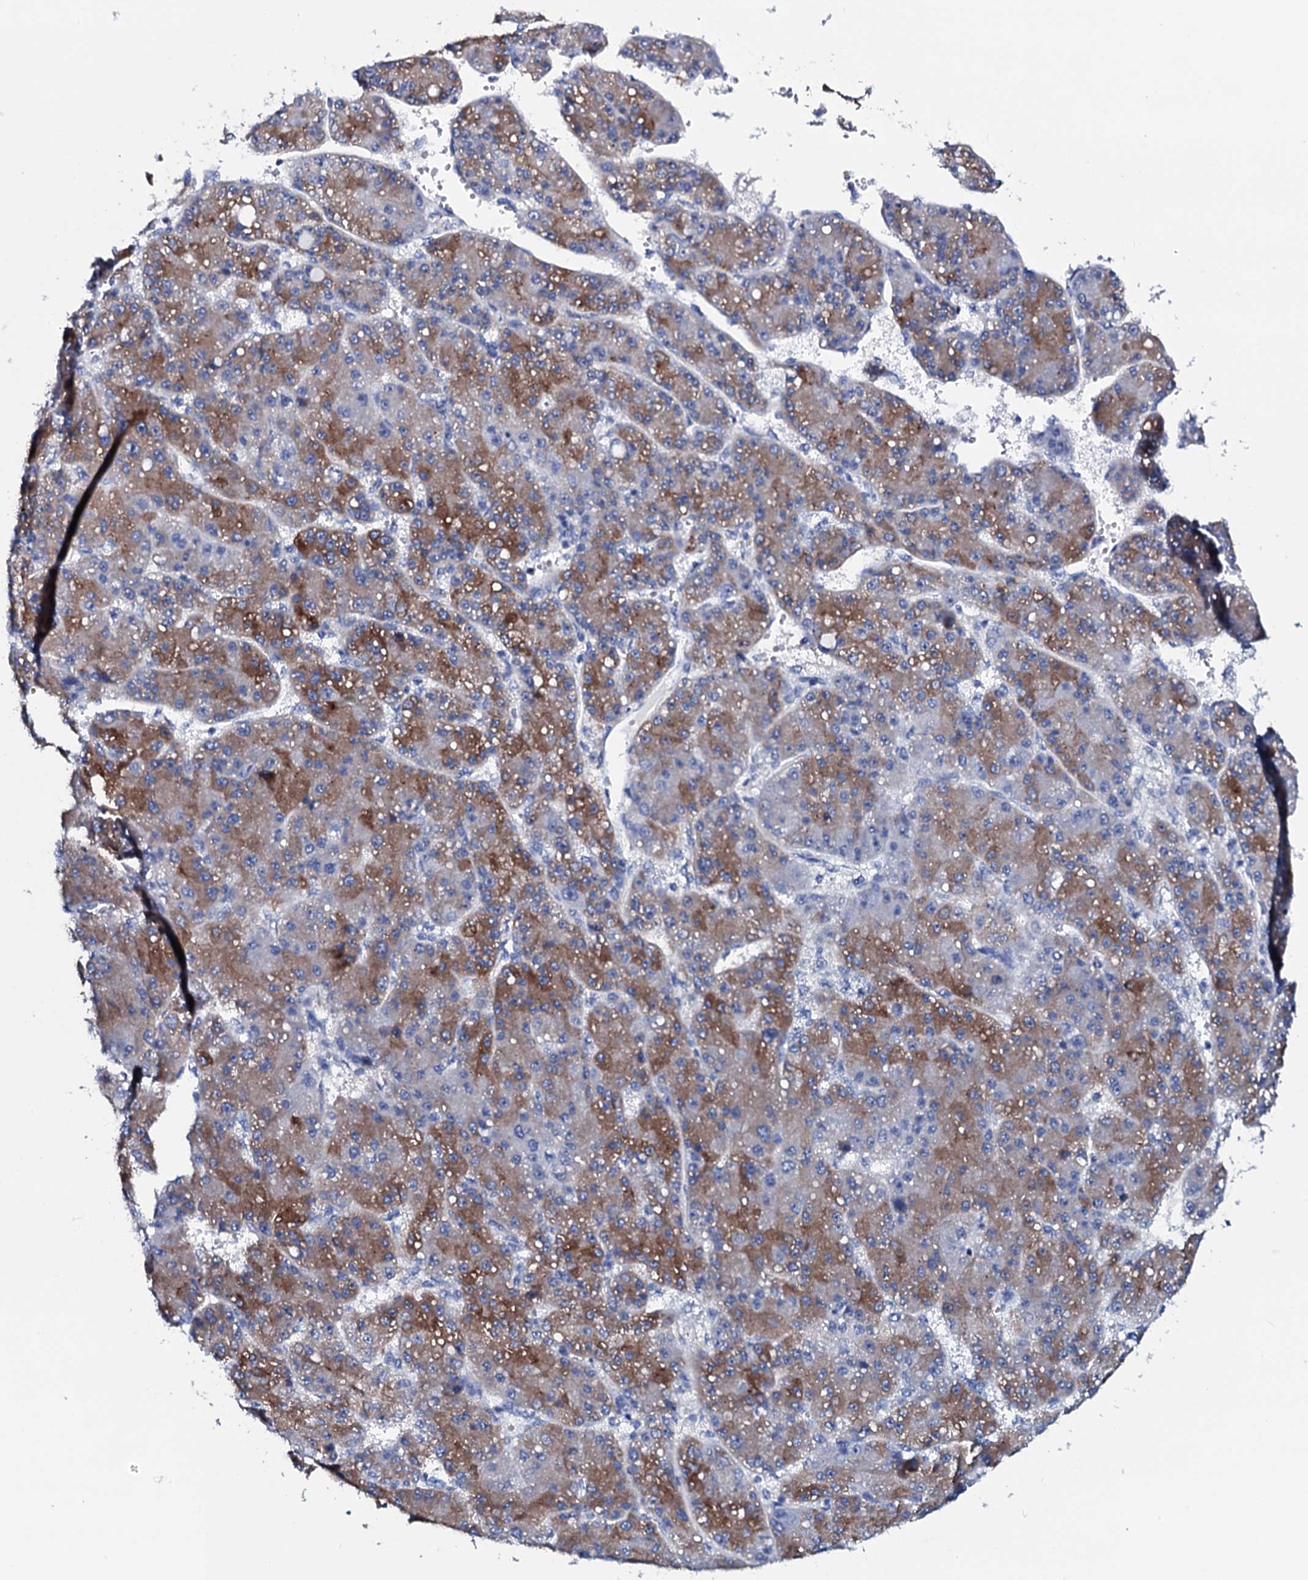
{"staining": {"intensity": "moderate", "quantity": ">75%", "location": "cytoplasmic/membranous"}, "tissue": "liver cancer", "cell_type": "Tumor cells", "image_type": "cancer", "snomed": [{"axis": "morphology", "description": "Carcinoma, Hepatocellular, NOS"}, {"axis": "topography", "description": "Liver"}], "caption": "High-magnification brightfield microscopy of liver cancer stained with DAB (3,3'-diaminobenzidine) (brown) and counterstained with hematoxylin (blue). tumor cells exhibit moderate cytoplasmic/membranous expression is appreciated in about>75% of cells.", "gene": "GYS2", "patient": {"sex": "male", "age": 67}}